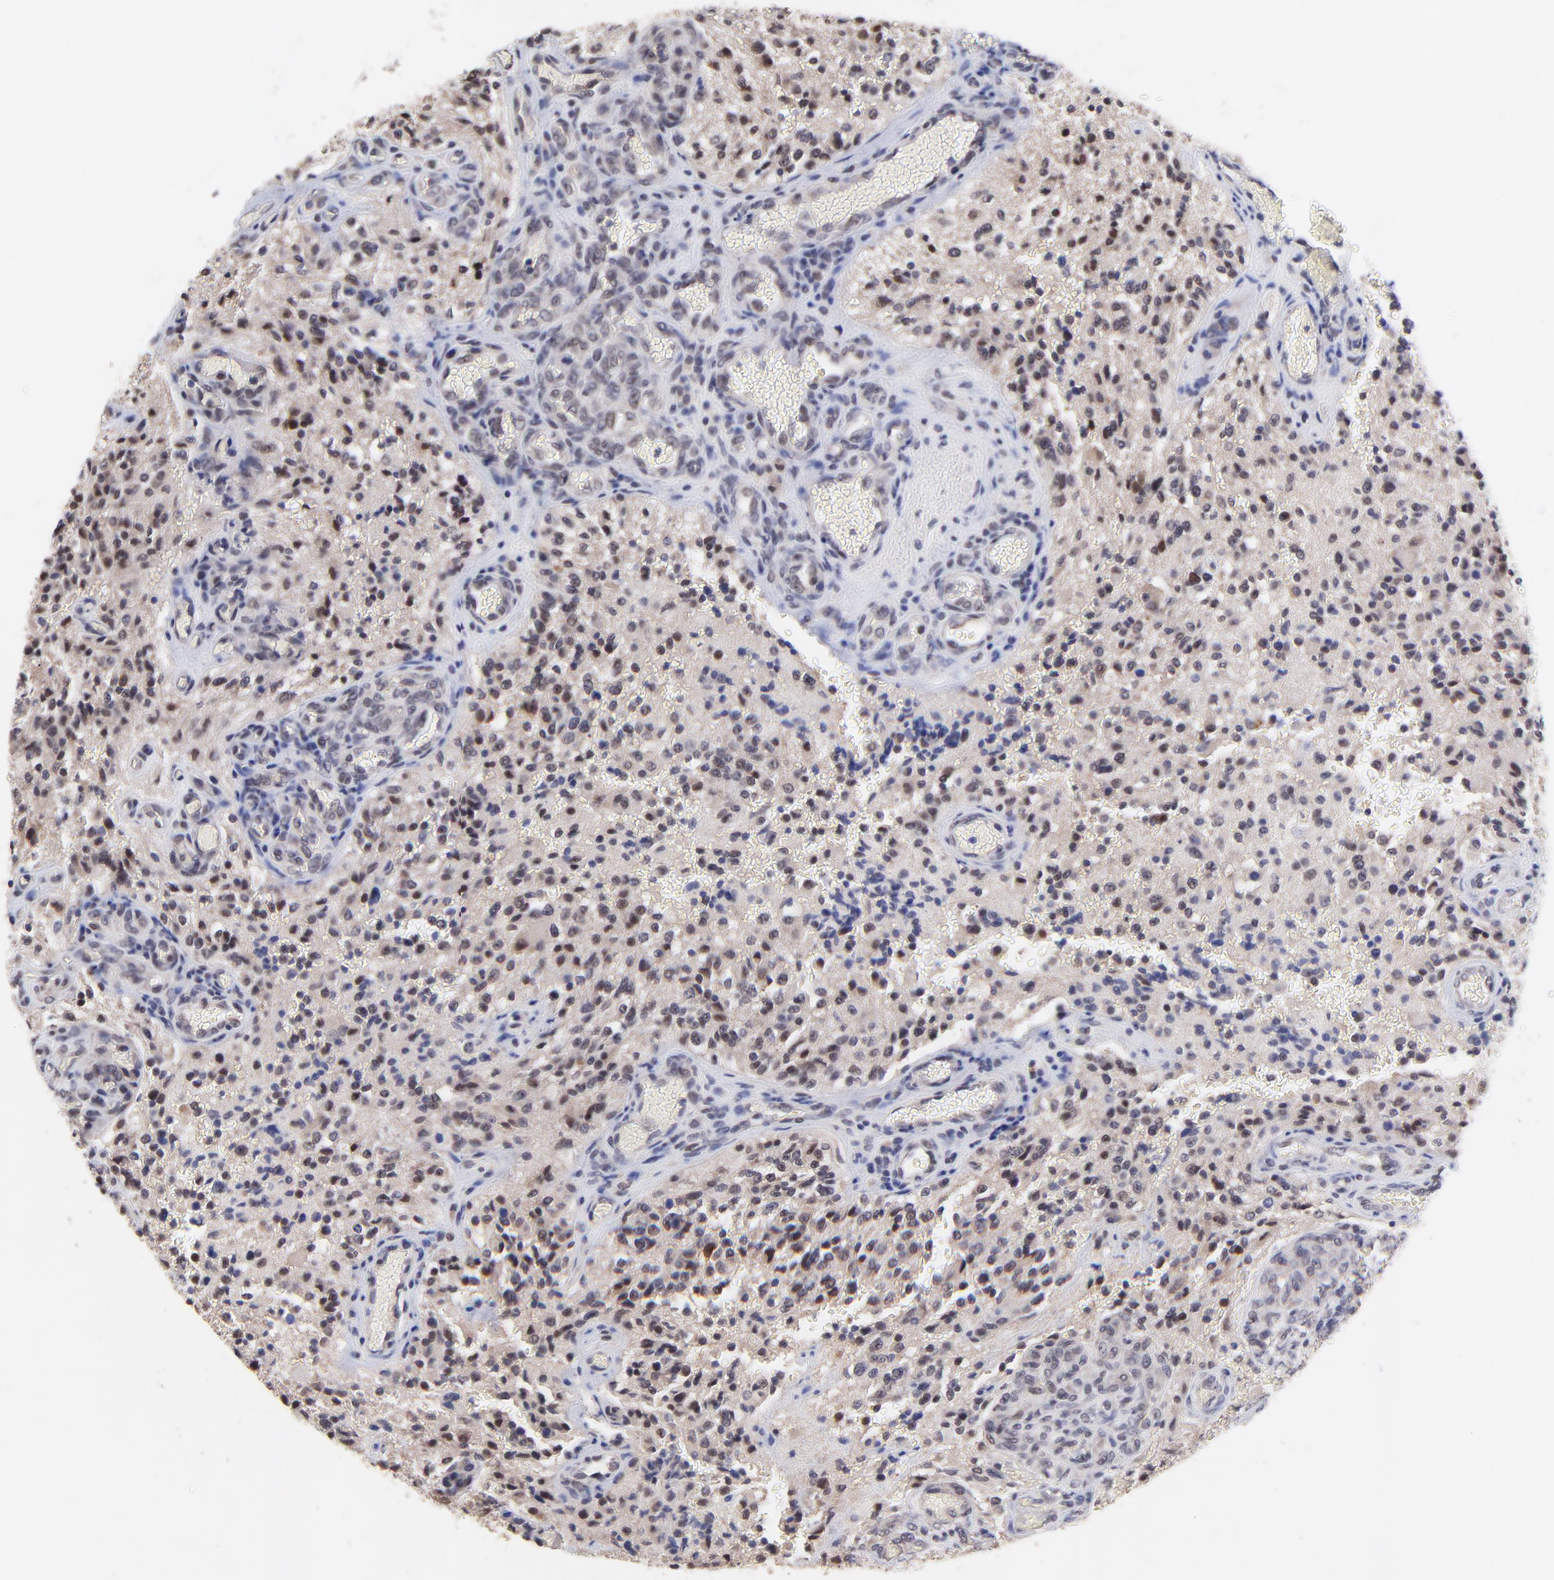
{"staining": {"intensity": "negative", "quantity": "none", "location": "none"}, "tissue": "glioma", "cell_type": "Tumor cells", "image_type": "cancer", "snomed": [{"axis": "morphology", "description": "Normal tissue, NOS"}, {"axis": "morphology", "description": "Glioma, malignant, High grade"}, {"axis": "topography", "description": "Cerebral cortex"}], "caption": "IHC of malignant glioma (high-grade) demonstrates no expression in tumor cells.", "gene": "ZNF747", "patient": {"sex": "male", "age": 56}}